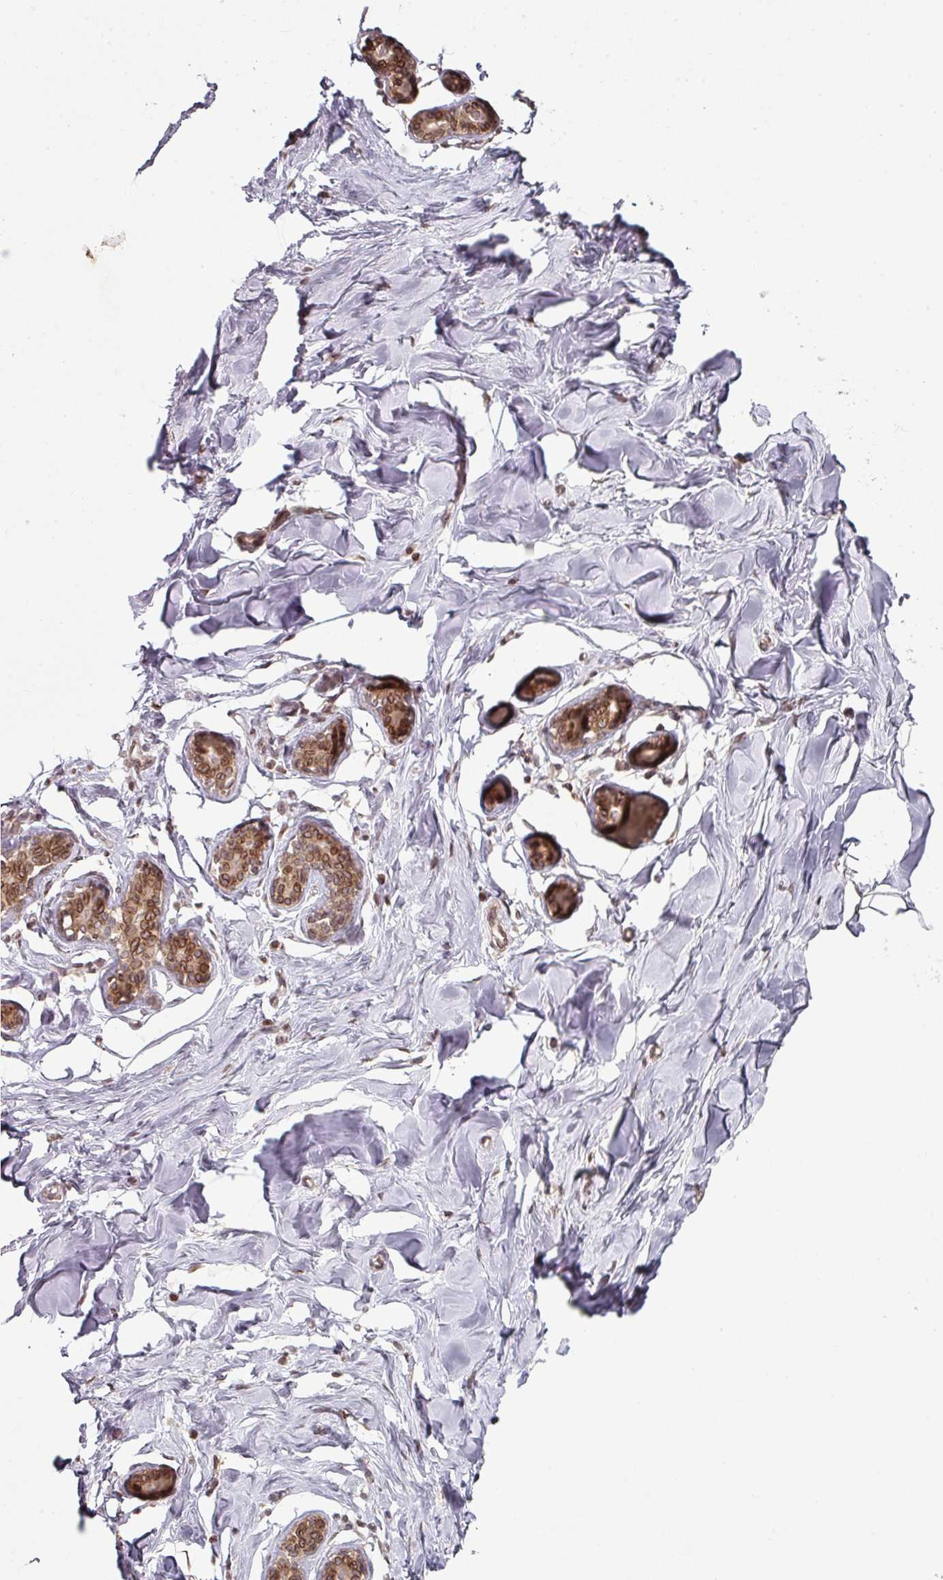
{"staining": {"intensity": "negative", "quantity": "none", "location": "none"}, "tissue": "breast", "cell_type": "Adipocytes", "image_type": "normal", "snomed": [{"axis": "morphology", "description": "Normal tissue, NOS"}, {"axis": "topography", "description": "Breast"}], "caption": "This is an IHC image of benign breast. There is no positivity in adipocytes.", "gene": "RANGAP1", "patient": {"sex": "female", "age": 23}}